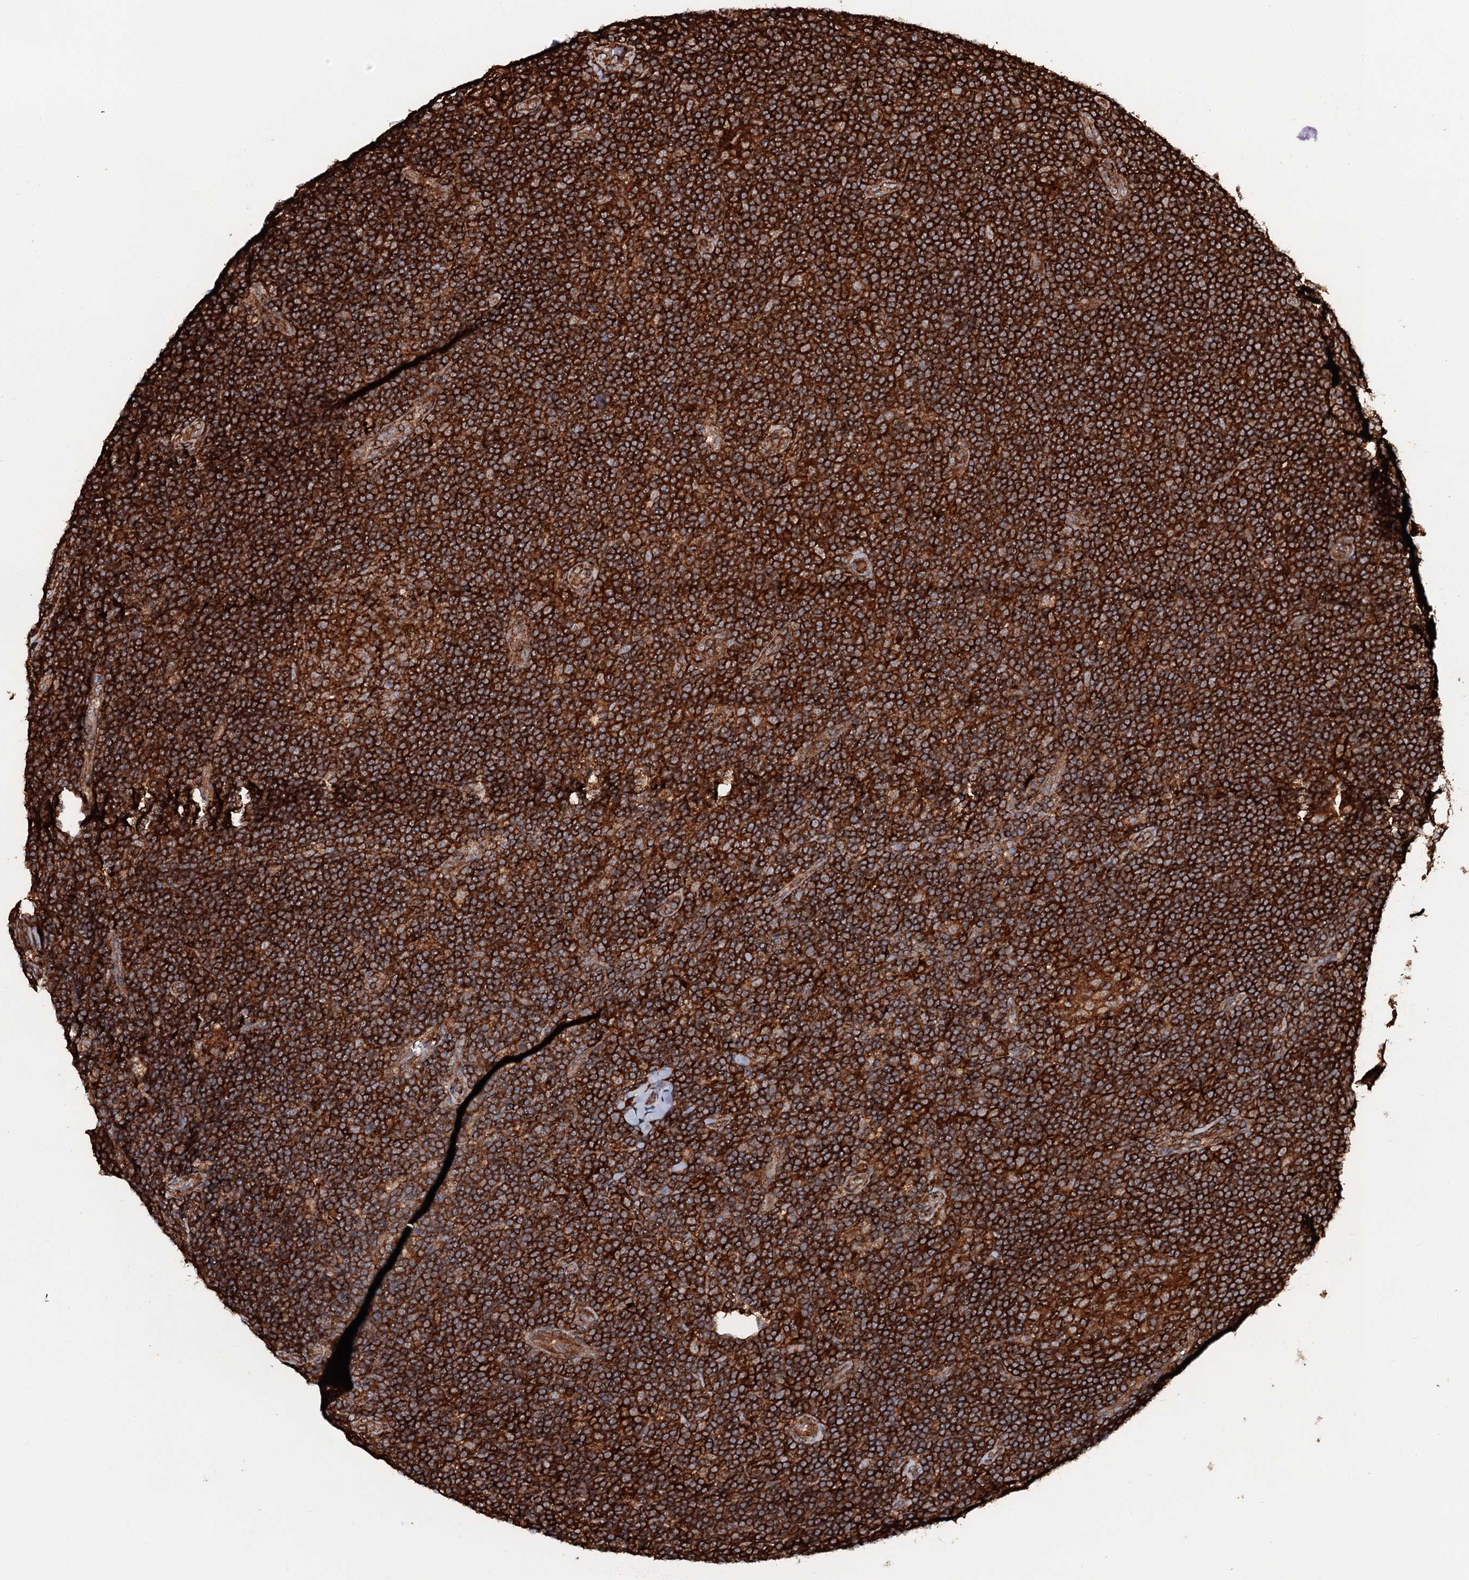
{"staining": {"intensity": "moderate", "quantity": ">75%", "location": "cytoplasmic/membranous"}, "tissue": "lymphoma", "cell_type": "Tumor cells", "image_type": "cancer", "snomed": [{"axis": "morphology", "description": "Hodgkin's disease, NOS"}, {"axis": "topography", "description": "Lymph node"}], "caption": "High-power microscopy captured an immunohistochemistry (IHC) photomicrograph of lymphoma, revealing moderate cytoplasmic/membranous positivity in about >75% of tumor cells.", "gene": "VWA8", "patient": {"sex": "female", "age": 57}}